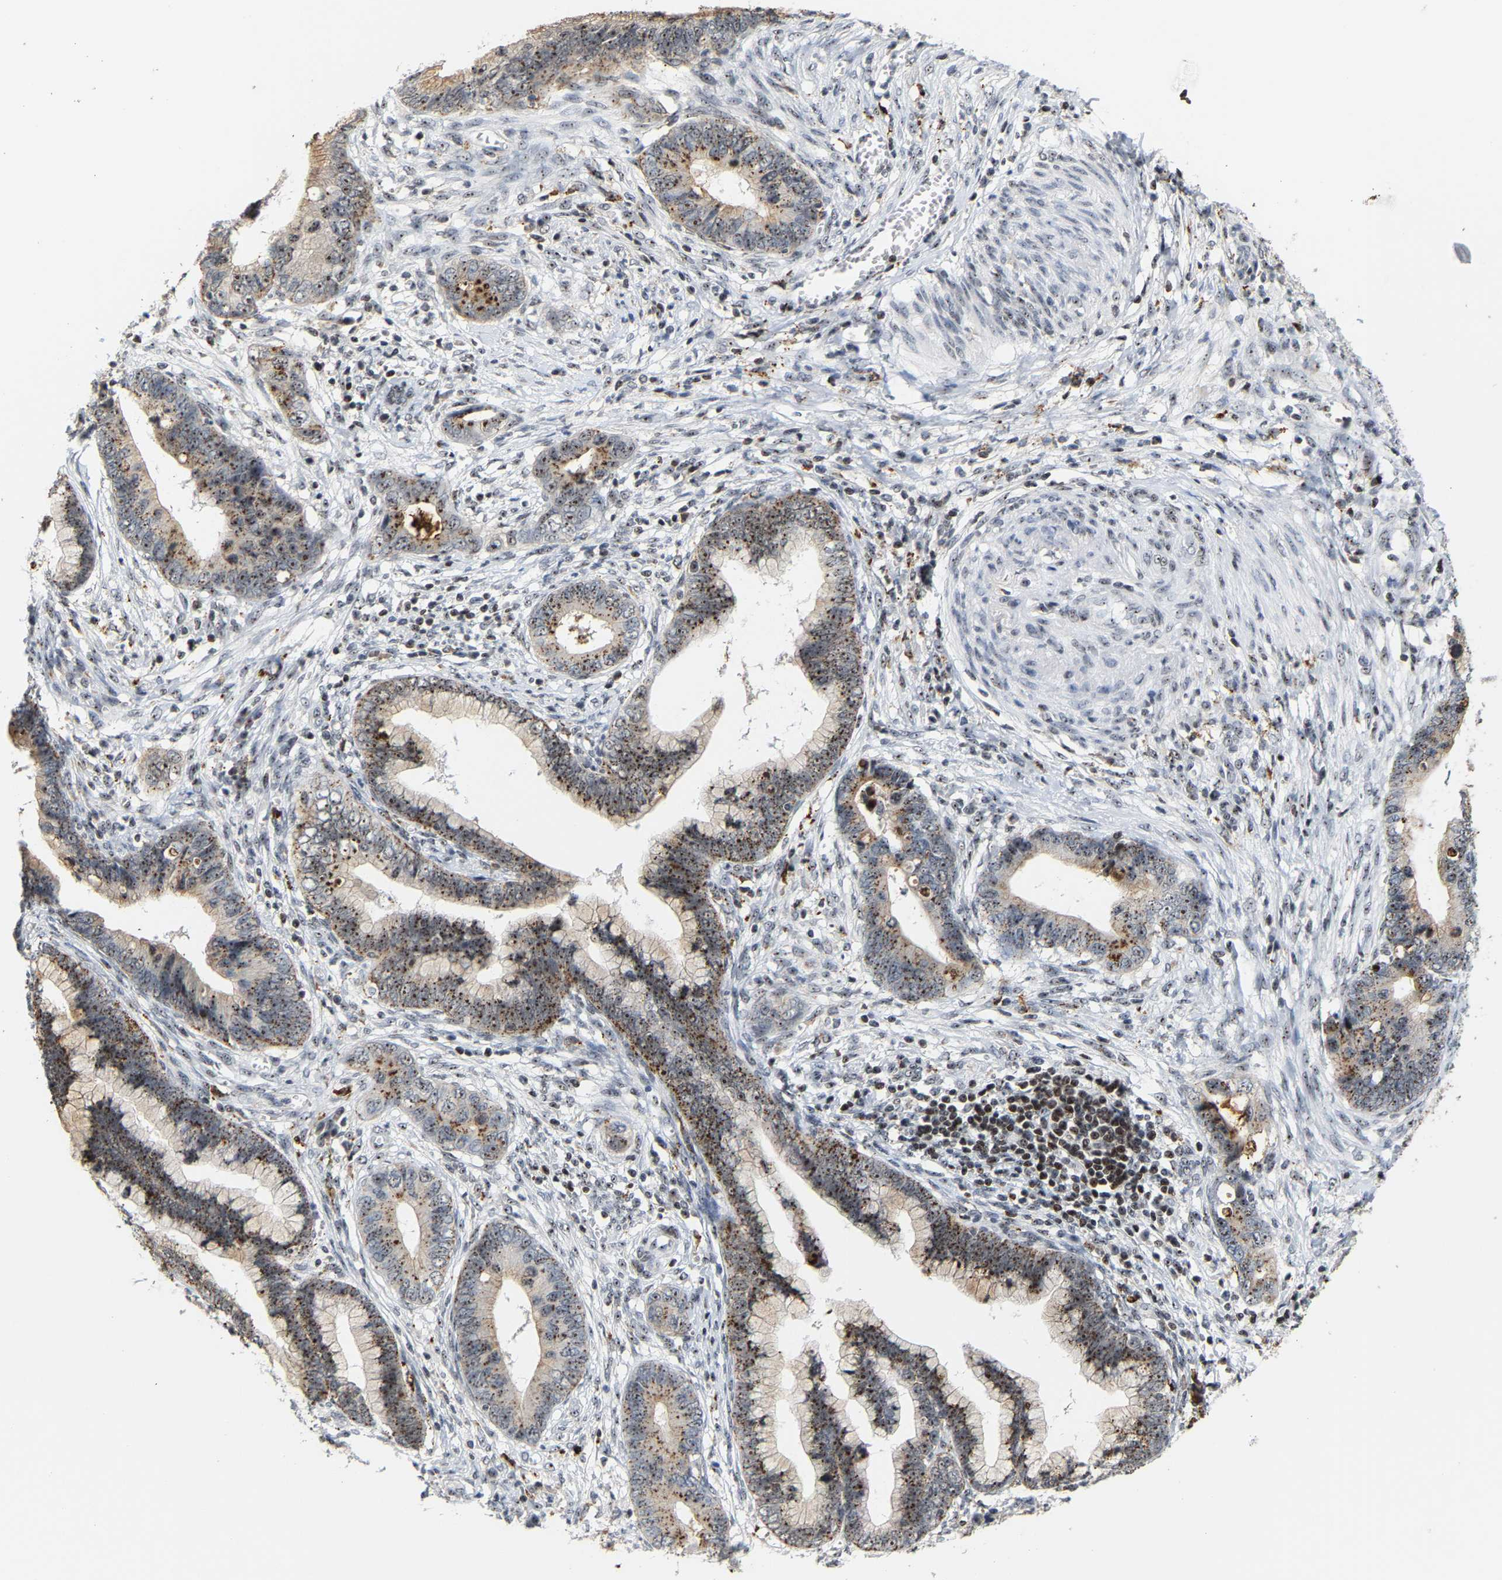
{"staining": {"intensity": "moderate", "quantity": ">75%", "location": "cytoplasmic/membranous,nuclear"}, "tissue": "cervical cancer", "cell_type": "Tumor cells", "image_type": "cancer", "snomed": [{"axis": "morphology", "description": "Adenocarcinoma, NOS"}, {"axis": "topography", "description": "Cervix"}], "caption": "IHC of human adenocarcinoma (cervical) exhibits medium levels of moderate cytoplasmic/membranous and nuclear positivity in approximately >75% of tumor cells.", "gene": "NOP58", "patient": {"sex": "female", "age": 44}}